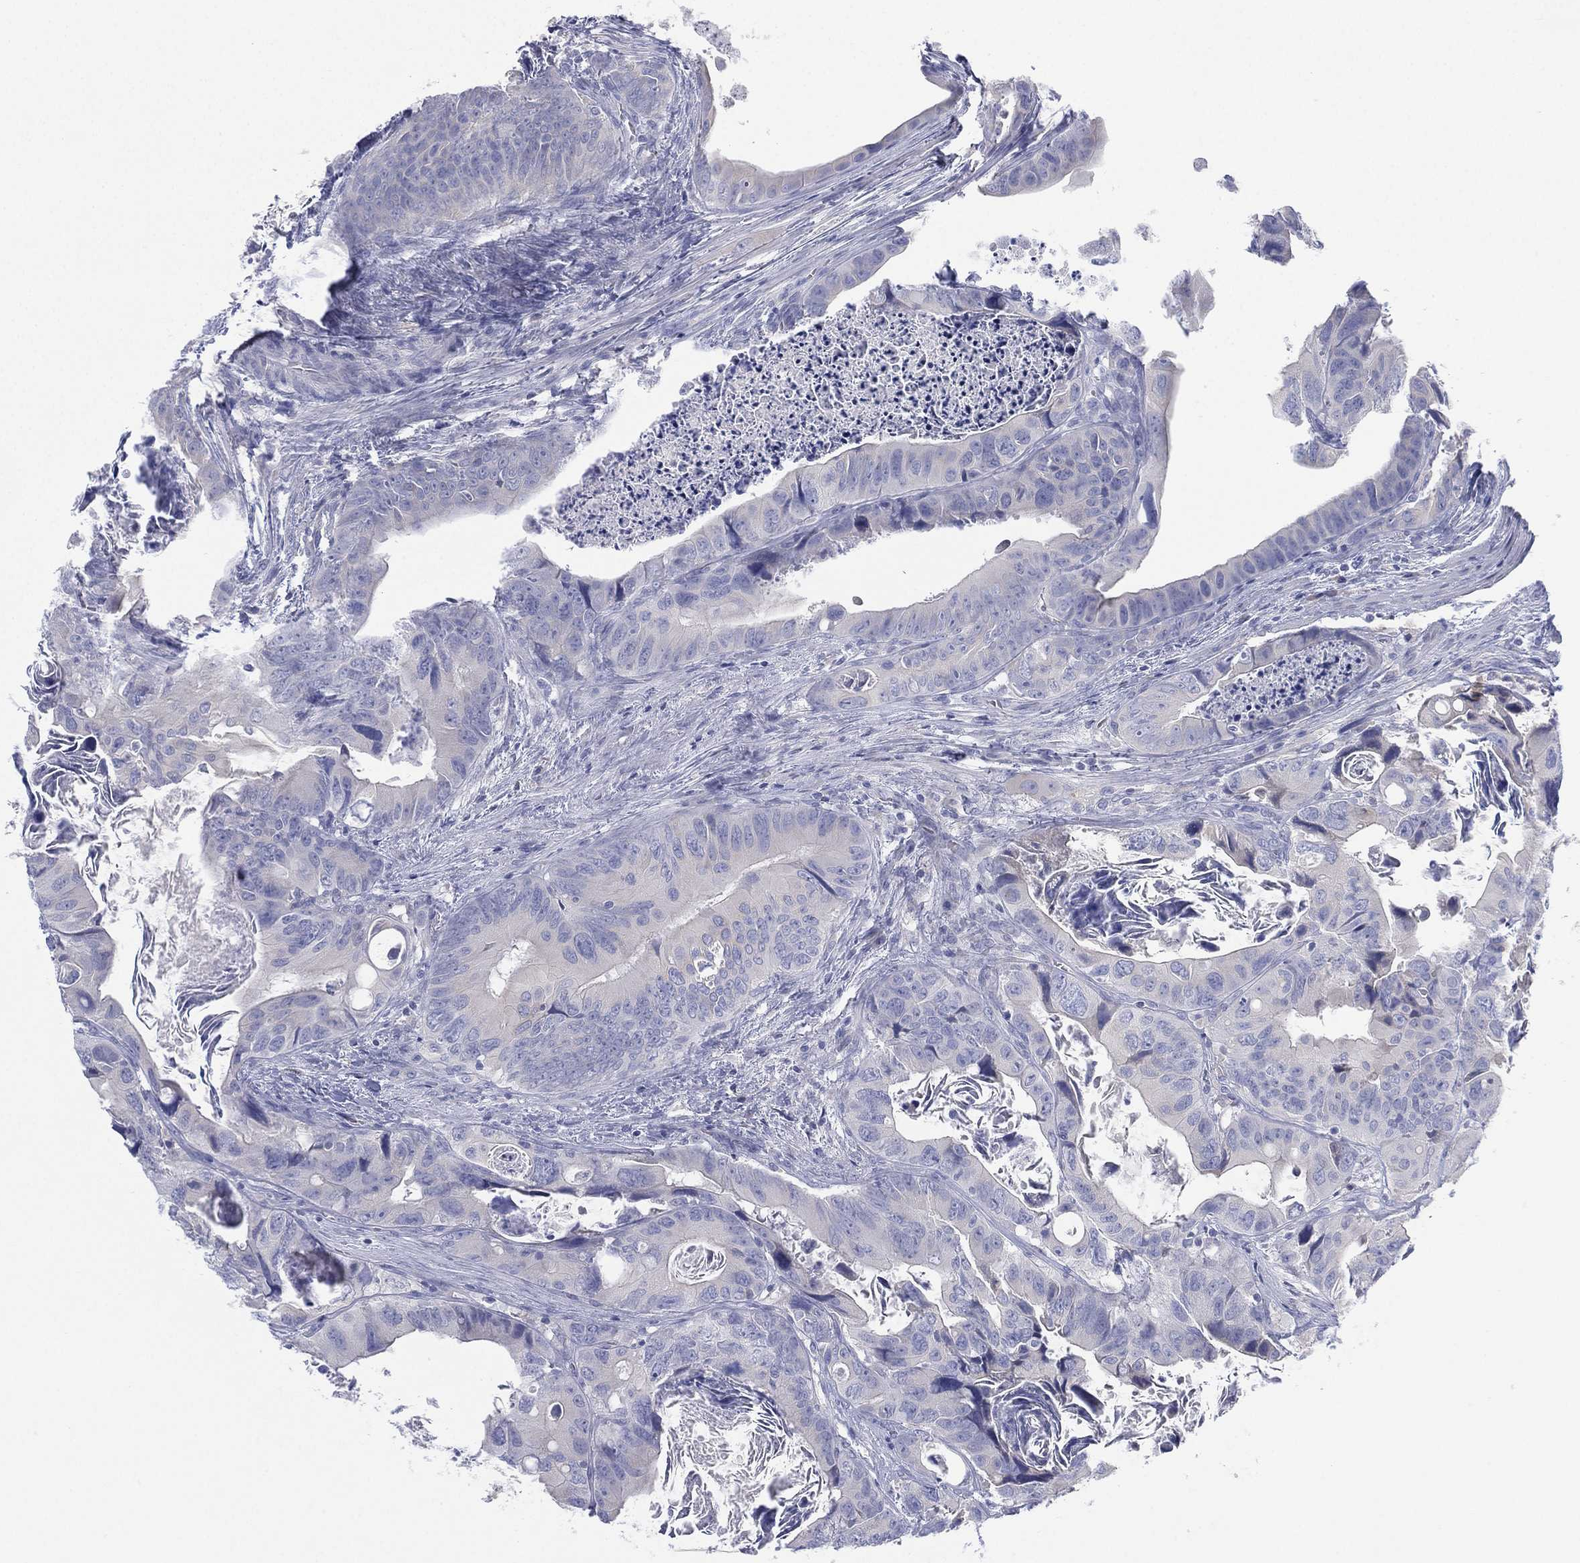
{"staining": {"intensity": "negative", "quantity": "none", "location": "none"}, "tissue": "colorectal cancer", "cell_type": "Tumor cells", "image_type": "cancer", "snomed": [{"axis": "morphology", "description": "Adenocarcinoma, NOS"}, {"axis": "topography", "description": "Rectum"}], "caption": "Immunohistochemistry of adenocarcinoma (colorectal) reveals no expression in tumor cells.", "gene": "CYP2D6", "patient": {"sex": "male", "age": 64}}